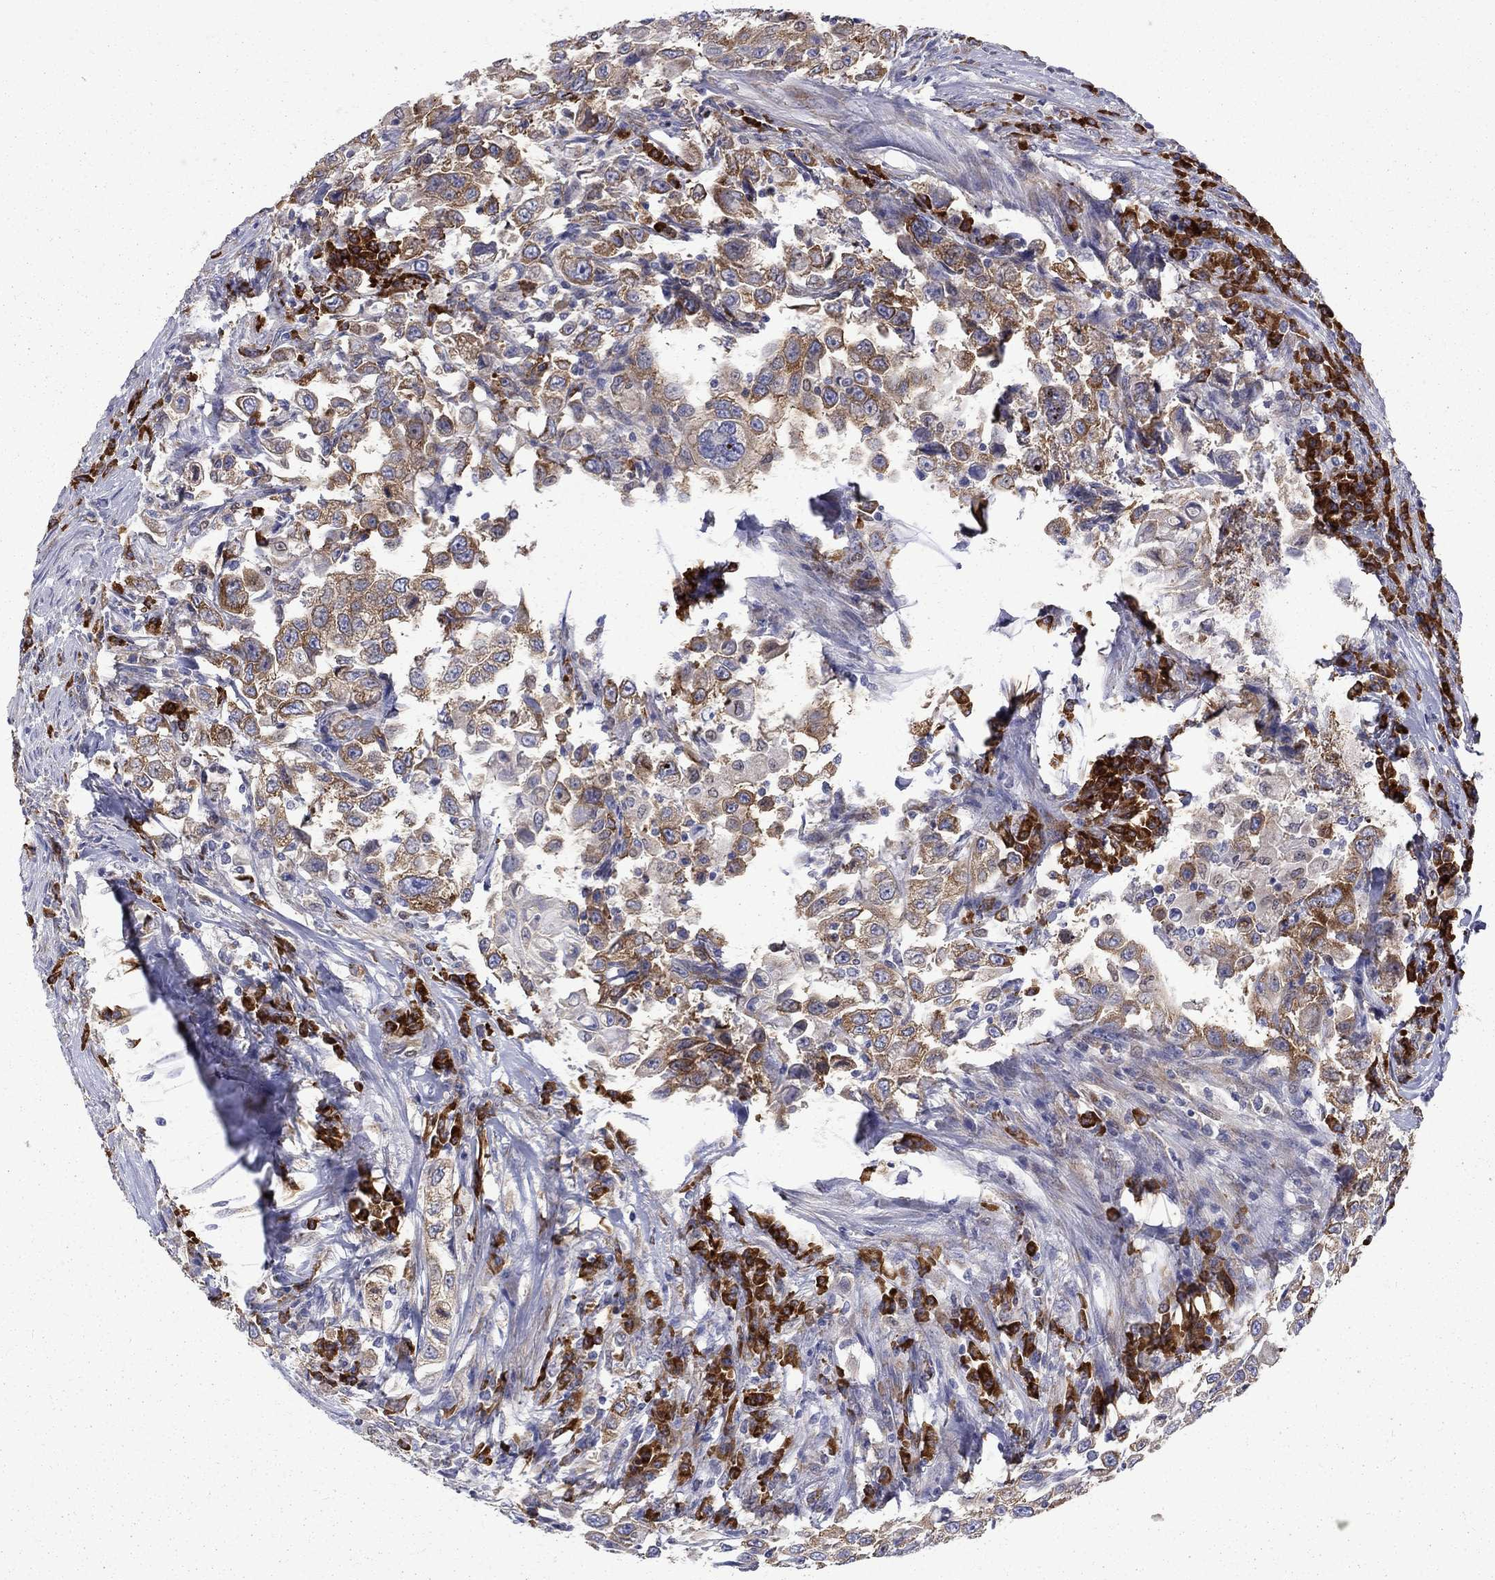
{"staining": {"intensity": "moderate", "quantity": ">75%", "location": "cytoplasmic/membranous"}, "tissue": "urothelial cancer", "cell_type": "Tumor cells", "image_type": "cancer", "snomed": [{"axis": "morphology", "description": "Urothelial carcinoma, High grade"}, {"axis": "topography", "description": "Urinary bladder"}], "caption": "About >75% of tumor cells in human urothelial cancer reveal moderate cytoplasmic/membranous protein staining as visualized by brown immunohistochemical staining.", "gene": "PABPC4", "patient": {"sex": "female", "age": 56}}